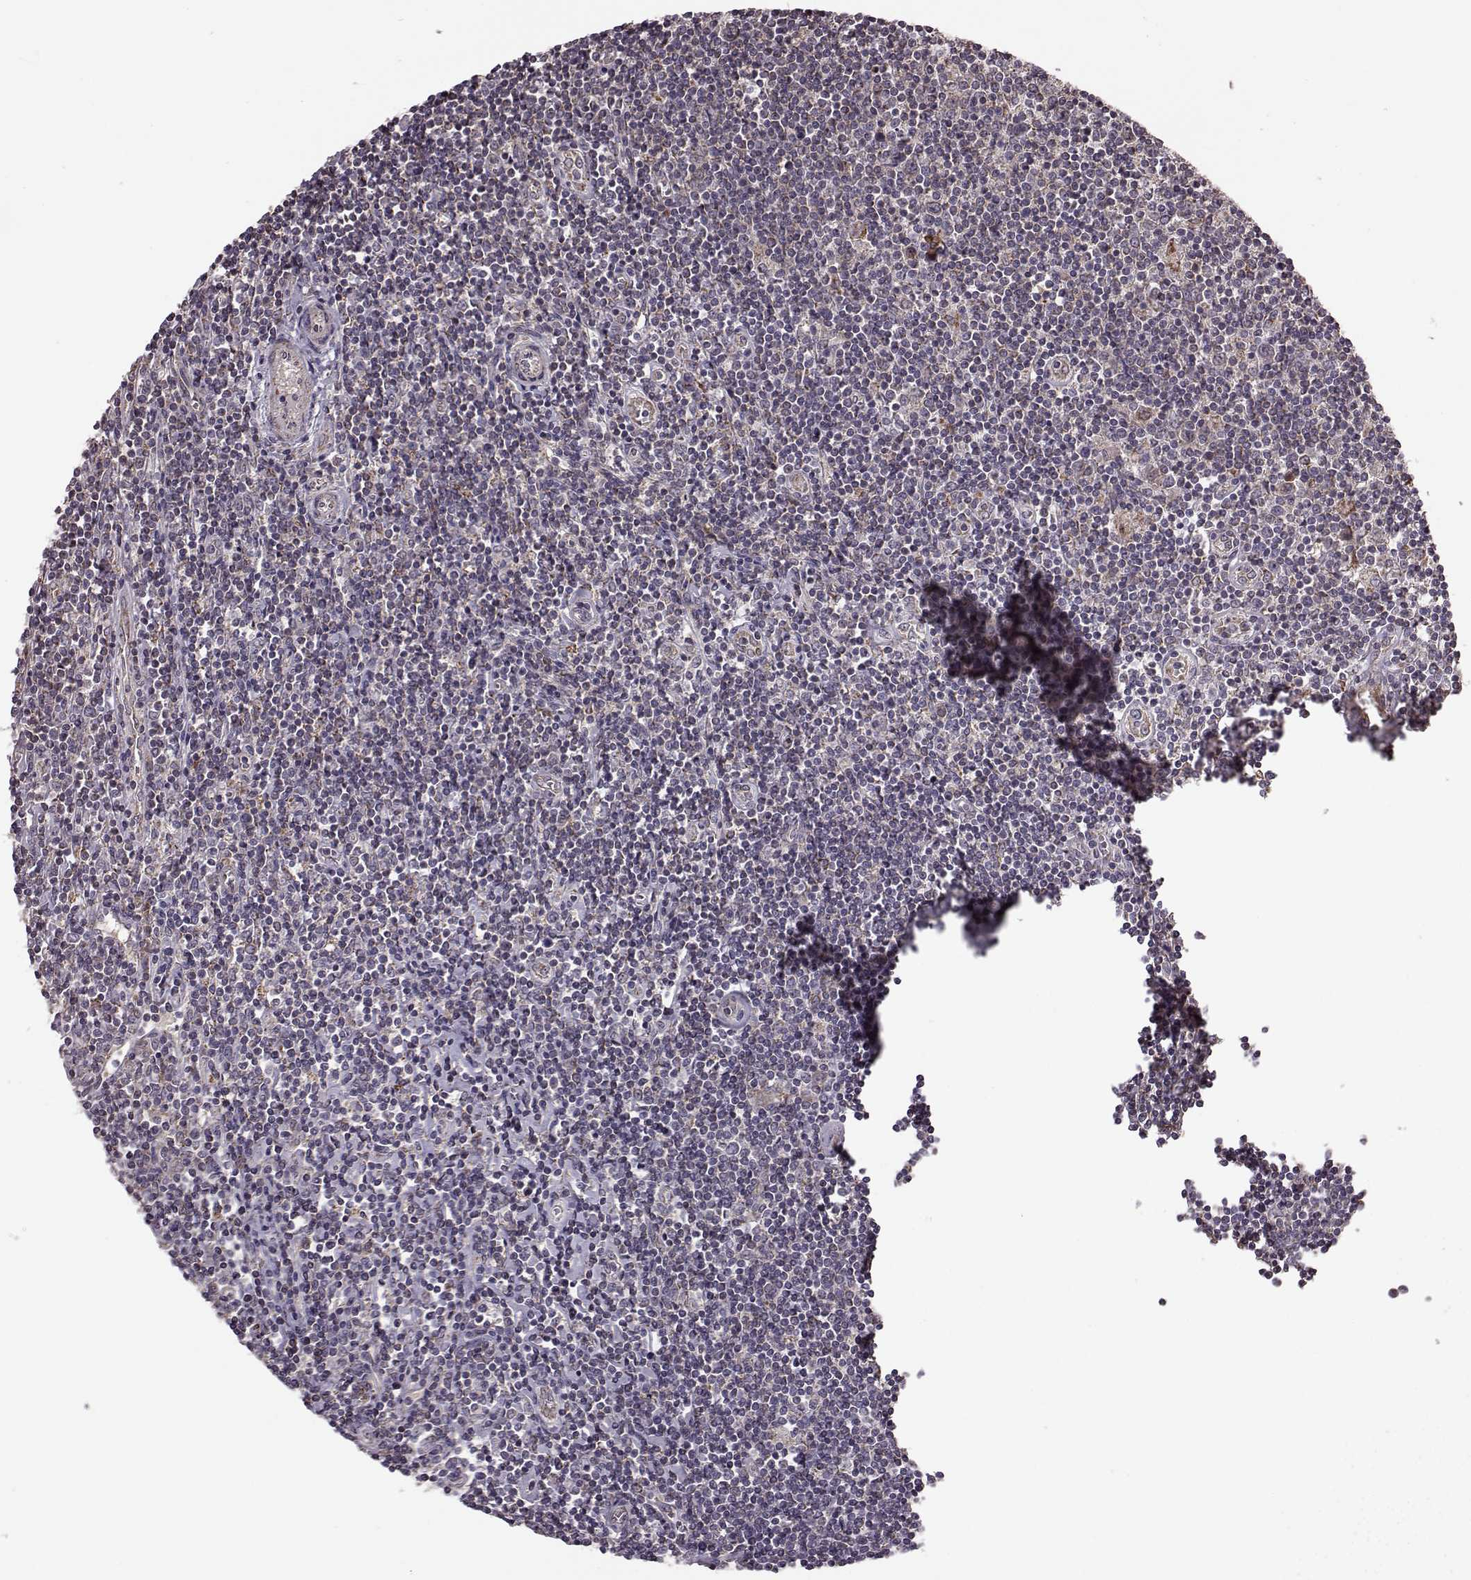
{"staining": {"intensity": "weak", "quantity": ">75%", "location": "cytoplasmic/membranous"}, "tissue": "lymphoma", "cell_type": "Tumor cells", "image_type": "cancer", "snomed": [{"axis": "morphology", "description": "Hodgkin's disease, NOS"}, {"axis": "topography", "description": "Lymph node"}], "caption": "Hodgkin's disease was stained to show a protein in brown. There is low levels of weak cytoplasmic/membranous expression in about >75% of tumor cells. (DAB IHC, brown staining for protein, blue staining for nuclei).", "gene": "PUDP", "patient": {"sex": "male", "age": 40}}